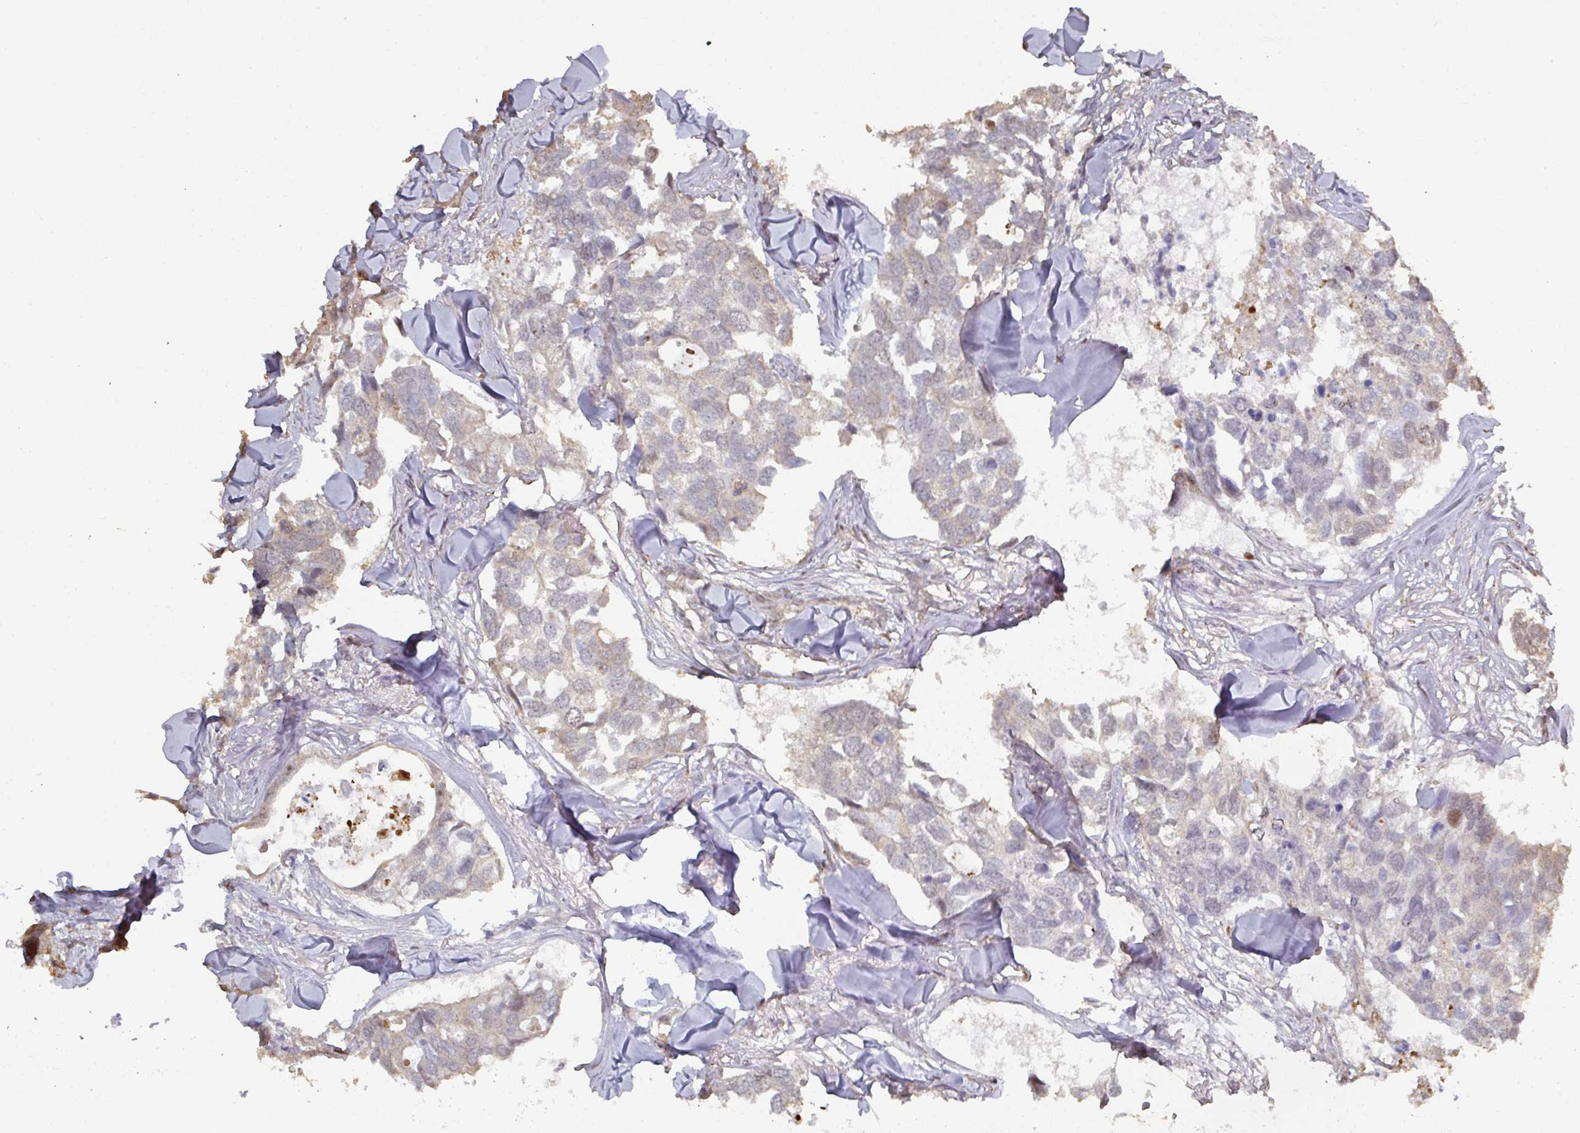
{"staining": {"intensity": "weak", "quantity": "<25%", "location": "cytoplasmic/membranous,nuclear"}, "tissue": "breast cancer", "cell_type": "Tumor cells", "image_type": "cancer", "snomed": [{"axis": "morphology", "description": "Duct carcinoma"}, {"axis": "topography", "description": "Breast"}], "caption": "This is a histopathology image of immunohistochemistry (IHC) staining of breast cancer, which shows no positivity in tumor cells. (Stains: DAB (3,3'-diaminobenzidine) IHC with hematoxylin counter stain, Microscopy: brightfield microscopy at high magnification).", "gene": "CA7", "patient": {"sex": "female", "age": 83}}